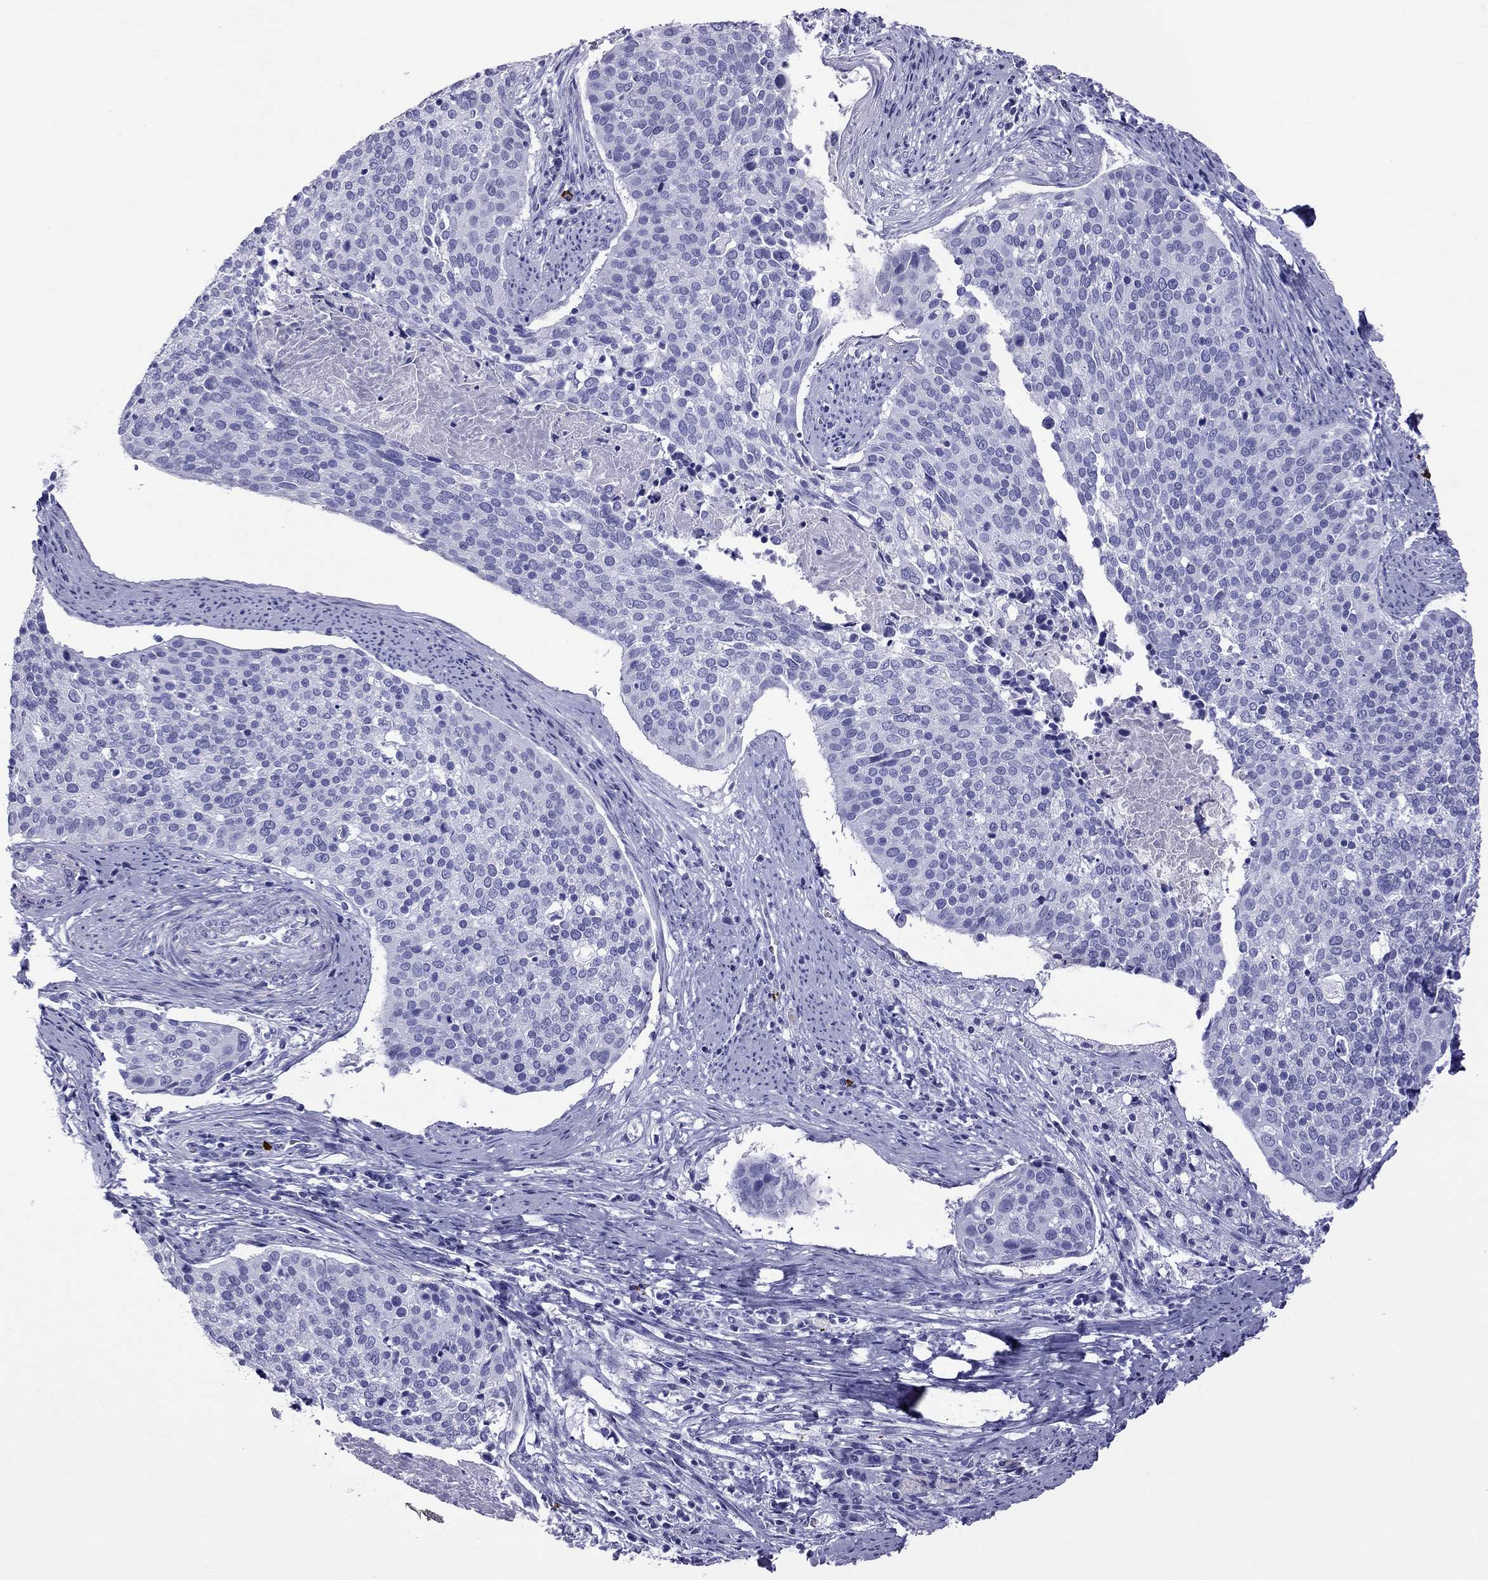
{"staining": {"intensity": "negative", "quantity": "none", "location": "none"}, "tissue": "cervical cancer", "cell_type": "Tumor cells", "image_type": "cancer", "snomed": [{"axis": "morphology", "description": "Squamous cell carcinoma, NOS"}, {"axis": "topography", "description": "Cervix"}], "caption": "Histopathology image shows no significant protein staining in tumor cells of cervical cancer (squamous cell carcinoma).", "gene": "SCART1", "patient": {"sex": "female", "age": 39}}